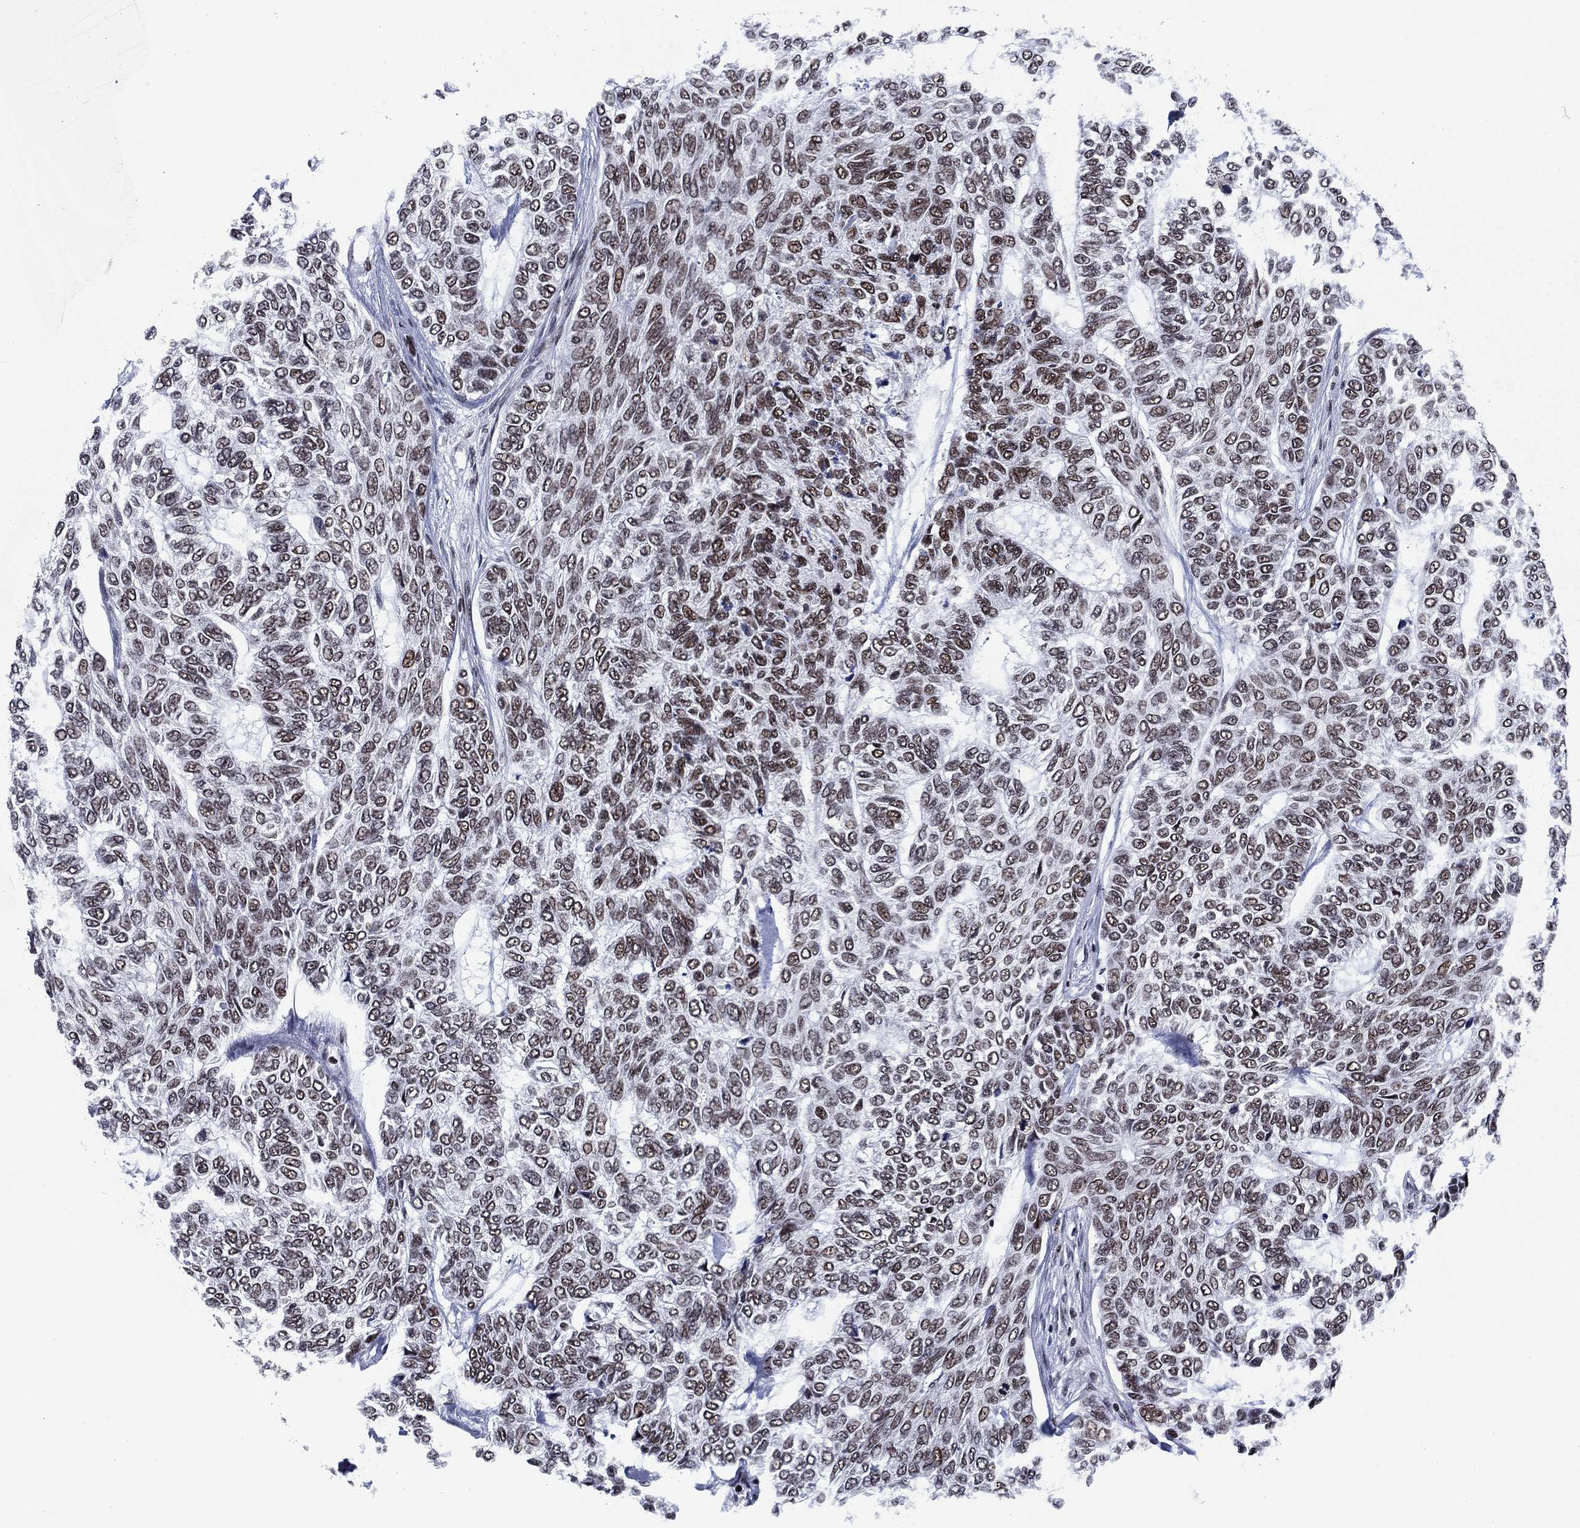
{"staining": {"intensity": "moderate", "quantity": "25%-75%", "location": "nuclear"}, "tissue": "skin cancer", "cell_type": "Tumor cells", "image_type": "cancer", "snomed": [{"axis": "morphology", "description": "Basal cell carcinoma"}, {"axis": "topography", "description": "Skin"}], "caption": "There is medium levels of moderate nuclear positivity in tumor cells of skin basal cell carcinoma, as demonstrated by immunohistochemical staining (brown color).", "gene": "RPRD1B", "patient": {"sex": "female", "age": 65}}